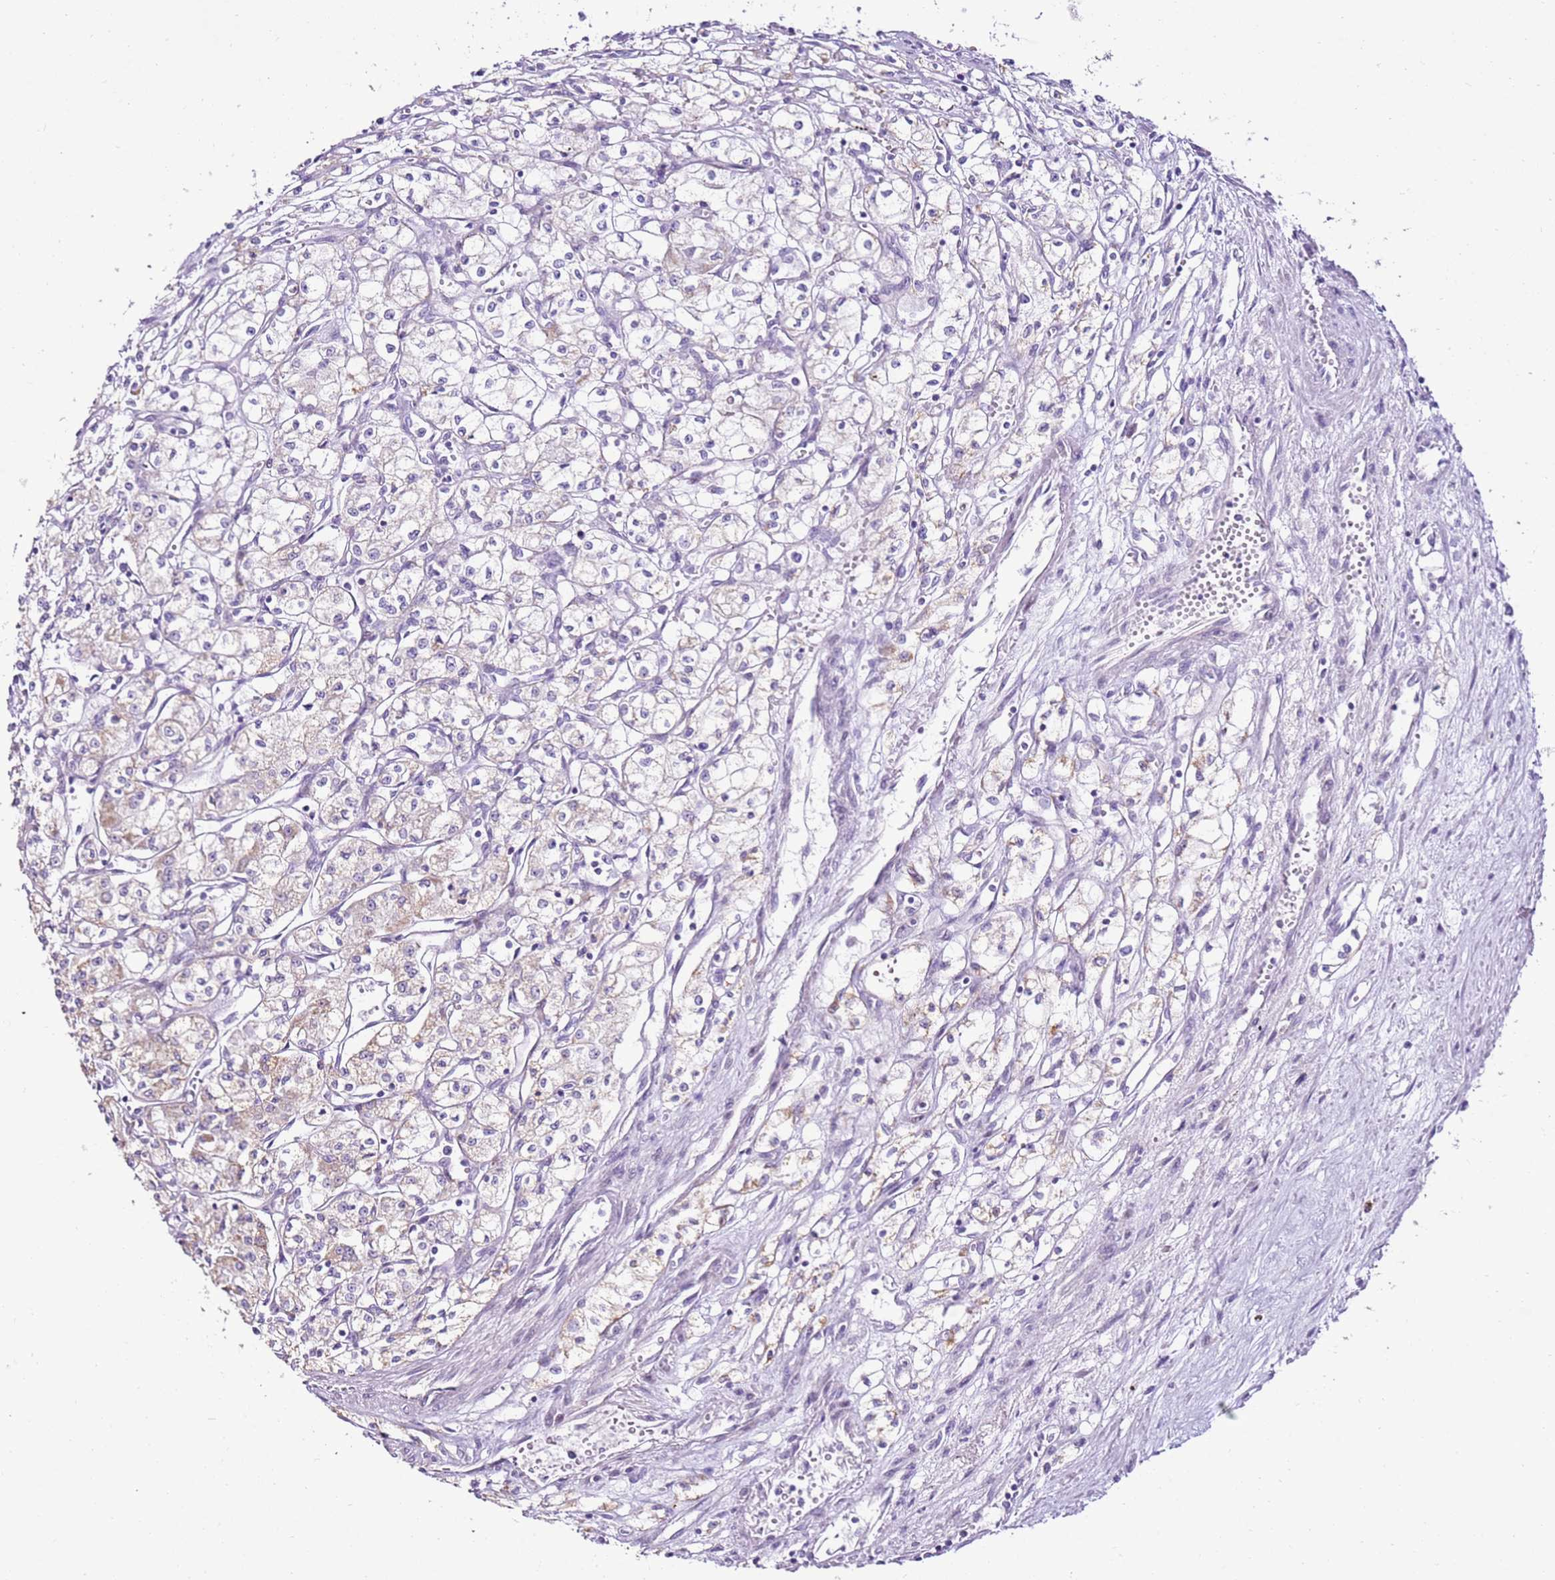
{"staining": {"intensity": "weak", "quantity": "<25%", "location": "cytoplasmic/membranous"}, "tissue": "renal cancer", "cell_type": "Tumor cells", "image_type": "cancer", "snomed": [{"axis": "morphology", "description": "Adenocarcinoma, NOS"}, {"axis": "topography", "description": "Kidney"}], "caption": "High power microscopy histopathology image of an immunohistochemistry image of renal cancer, revealing no significant expression in tumor cells. (DAB (3,3'-diaminobenzidine) immunohistochemistry (IHC) visualized using brightfield microscopy, high magnification).", "gene": "SLC38A5", "patient": {"sex": "male", "age": 59}}